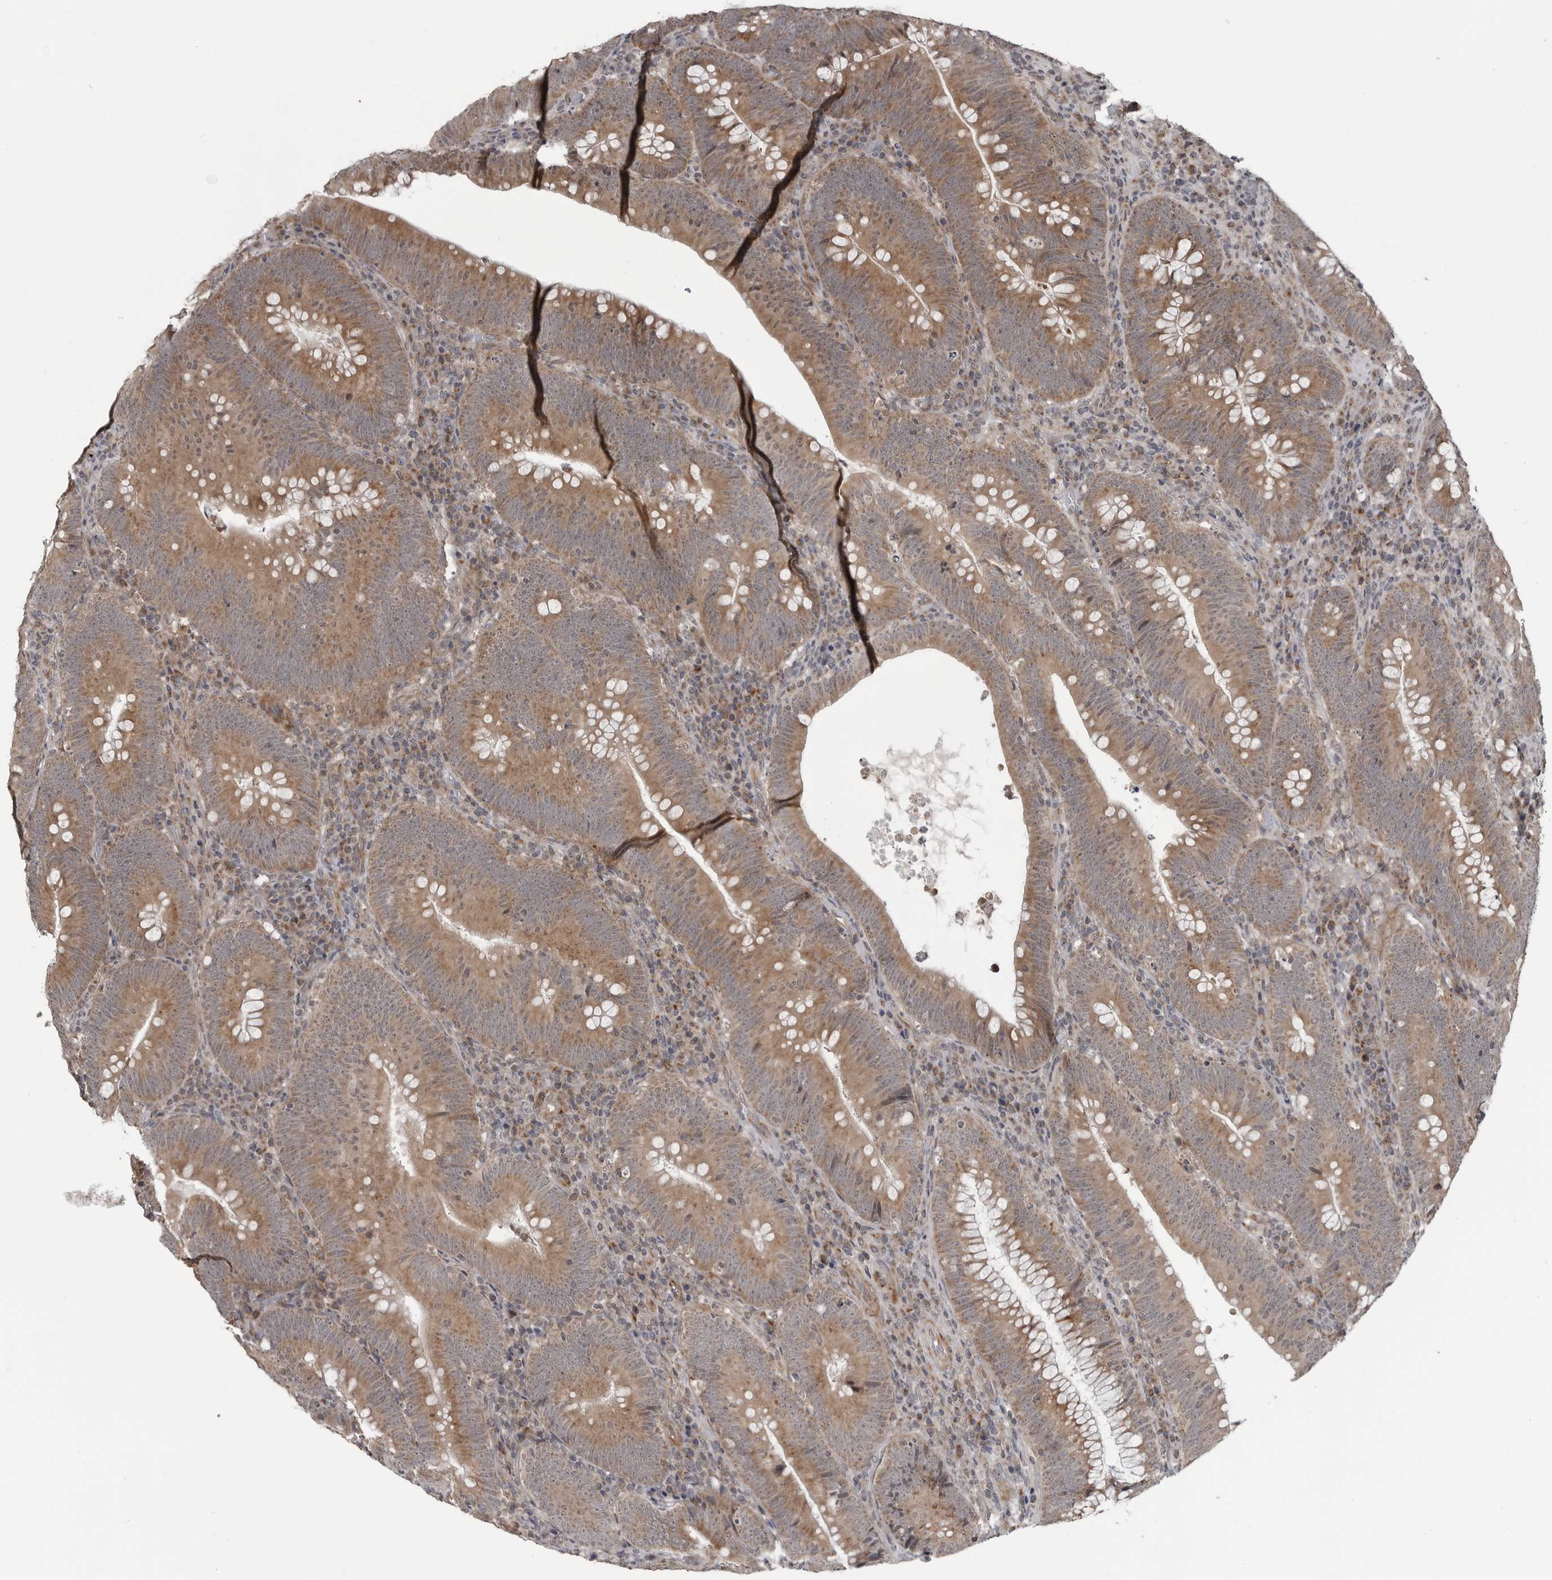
{"staining": {"intensity": "moderate", "quantity": ">75%", "location": "cytoplasmic/membranous"}, "tissue": "colorectal cancer", "cell_type": "Tumor cells", "image_type": "cancer", "snomed": [{"axis": "morphology", "description": "Normal tissue, NOS"}, {"axis": "topography", "description": "Colon"}], "caption": "Colorectal cancer tissue displays moderate cytoplasmic/membranous positivity in approximately >75% of tumor cells", "gene": "FAAP100", "patient": {"sex": "female", "age": 82}}